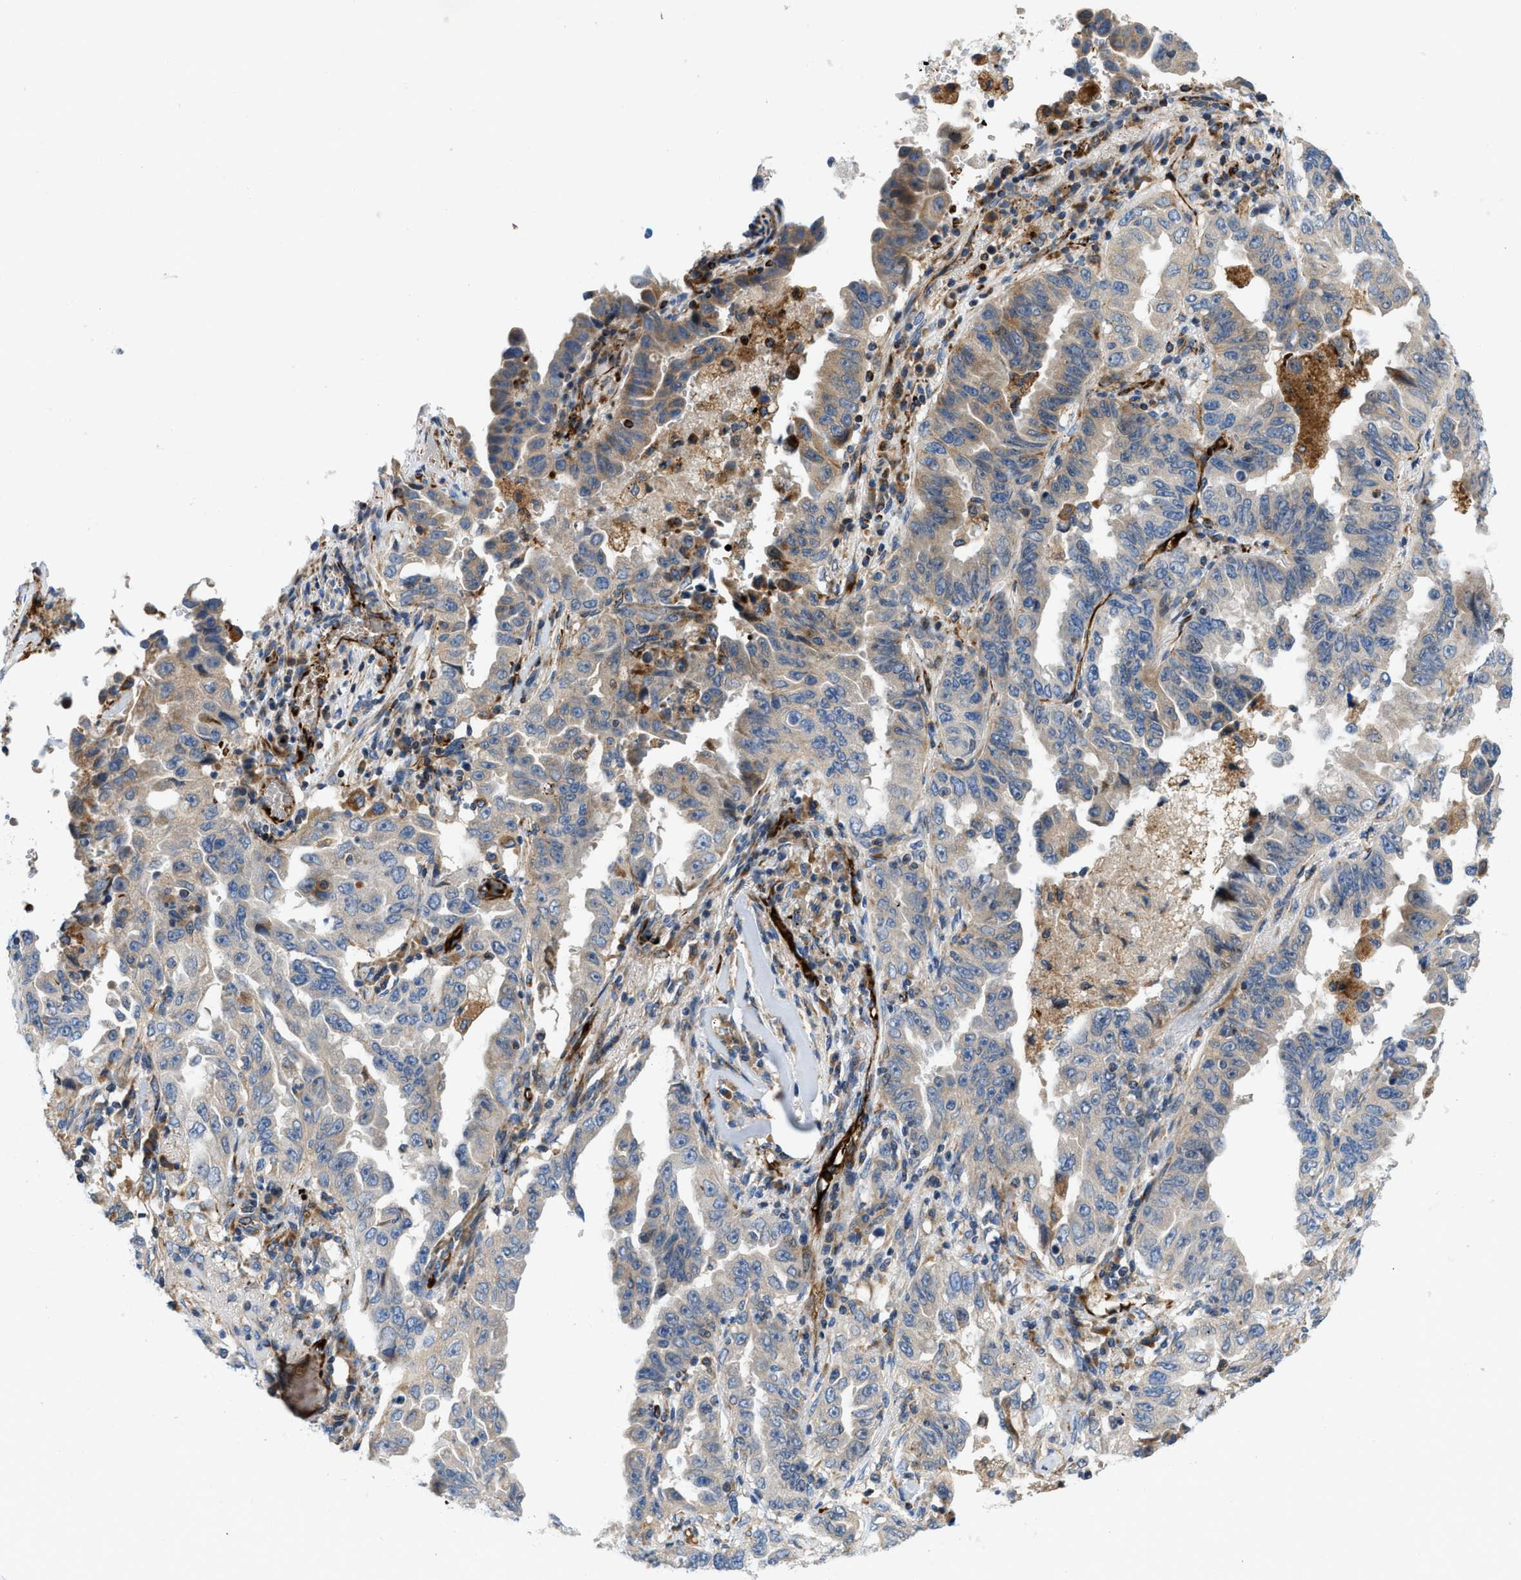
{"staining": {"intensity": "weak", "quantity": "<25%", "location": "cytoplasmic/membranous"}, "tissue": "lung cancer", "cell_type": "Tumor cells", "image_type": "cancer", "snomed": [{"axis": "morphology", "description": "Adenocarcinoma, NOS"}, {"axis": "topography", "description": "Lung"}], "caption": "An image of lung adenocarcinoma stained for a protein reveals no brown staining in tumor cells.", "gene": "ZNF831", "patient": {"sex": "female", "age": 51}}